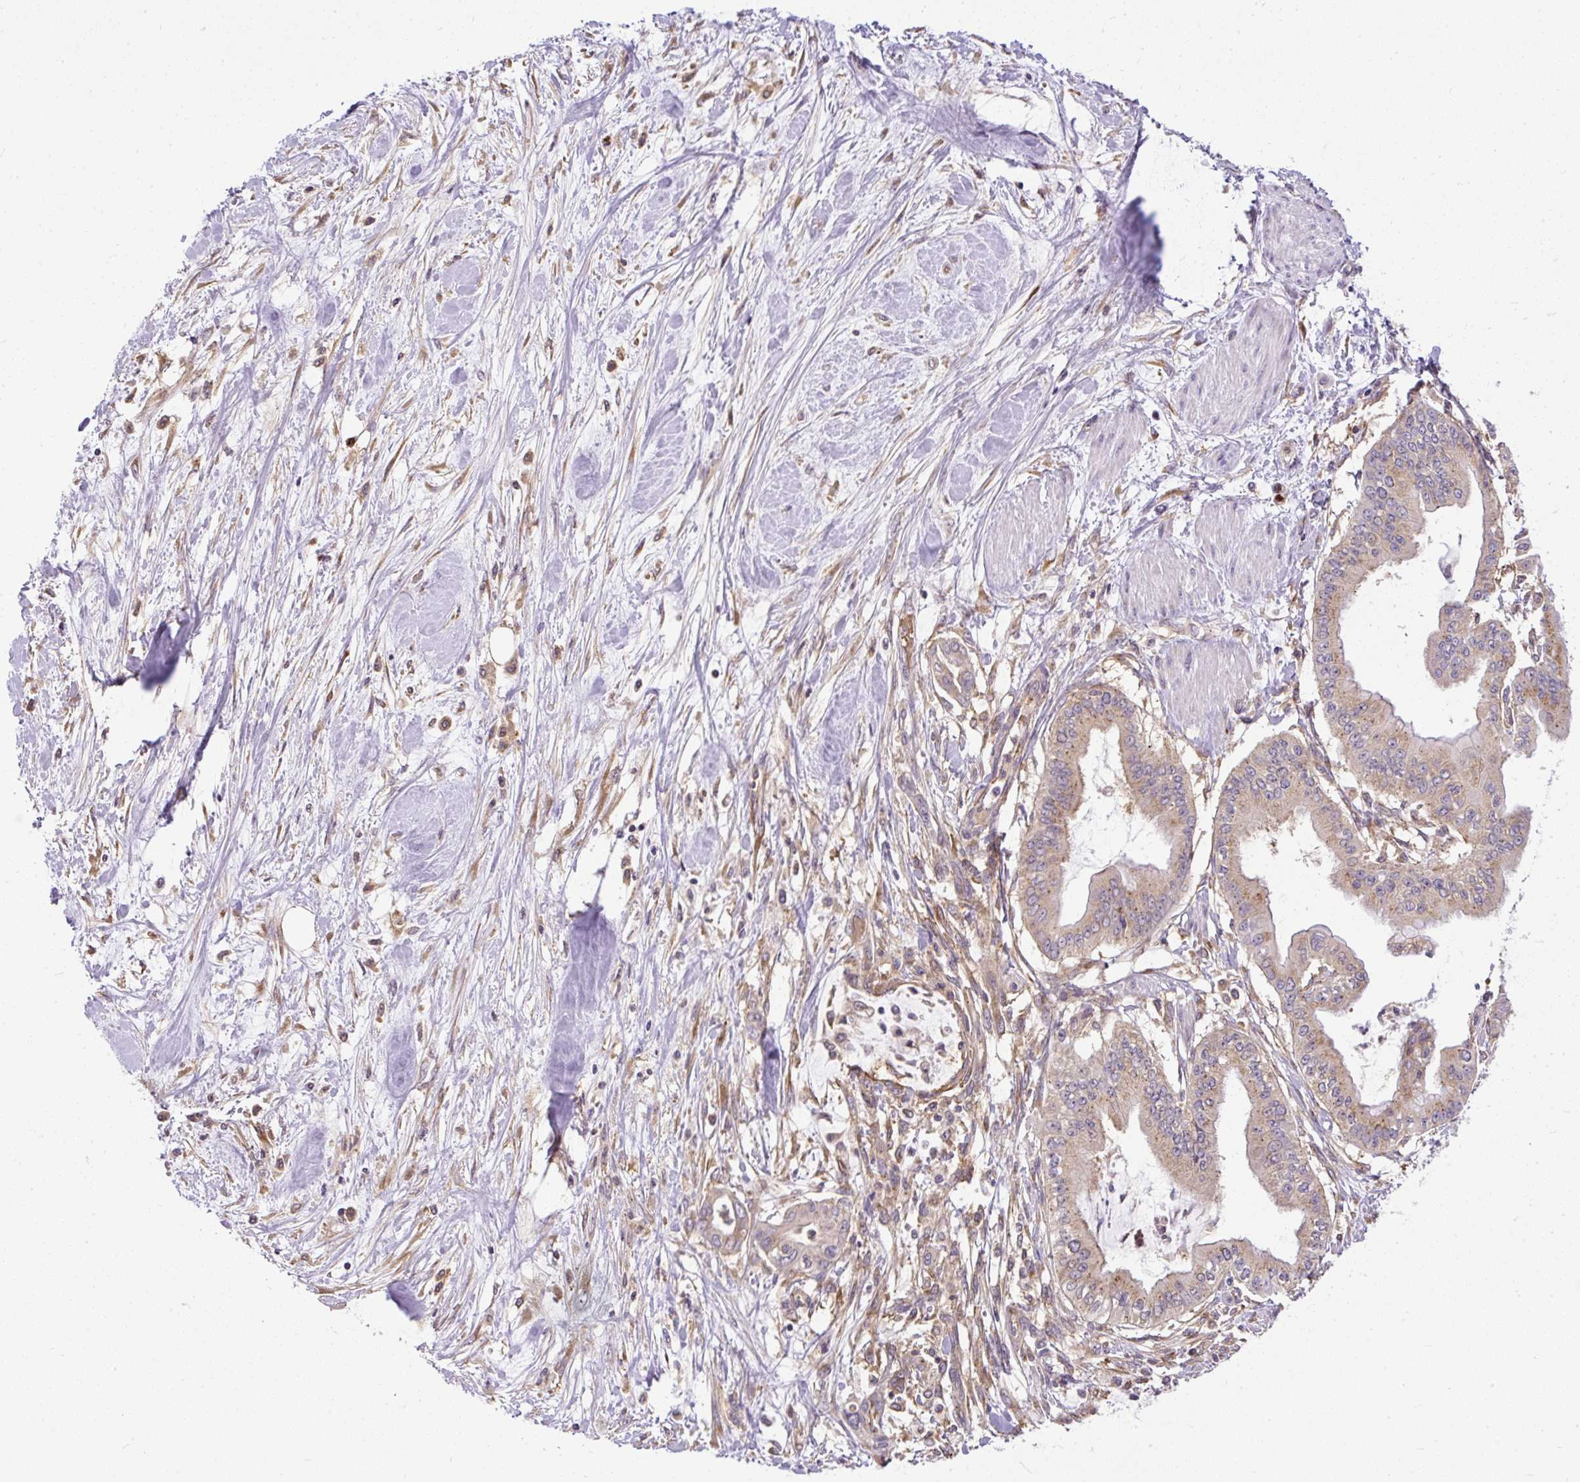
{"staining": {"intensity": "weak", "quantity": ">75%", "location": "cytoplasmic/membranous"}, "tissue": "pancreatic cancer", "cell_type": "Tumor cells", "image_type": "cancer", "snomed": [{"axis": "morphology", "description": "Adenocarcinoma, NOS"}, {"axis": "topography", "description": "Pancreas"}], "caption": "DAB (3,3'-diaminobenzidine) immunohistochemical staining of human adenocarcinoma (pancreatic) reveals weak cytoplasmic/membranous protein positivity in about >75% of tumor cells.", "gene": "SMC4", "patient": {"sex": "male", "age": 46}}